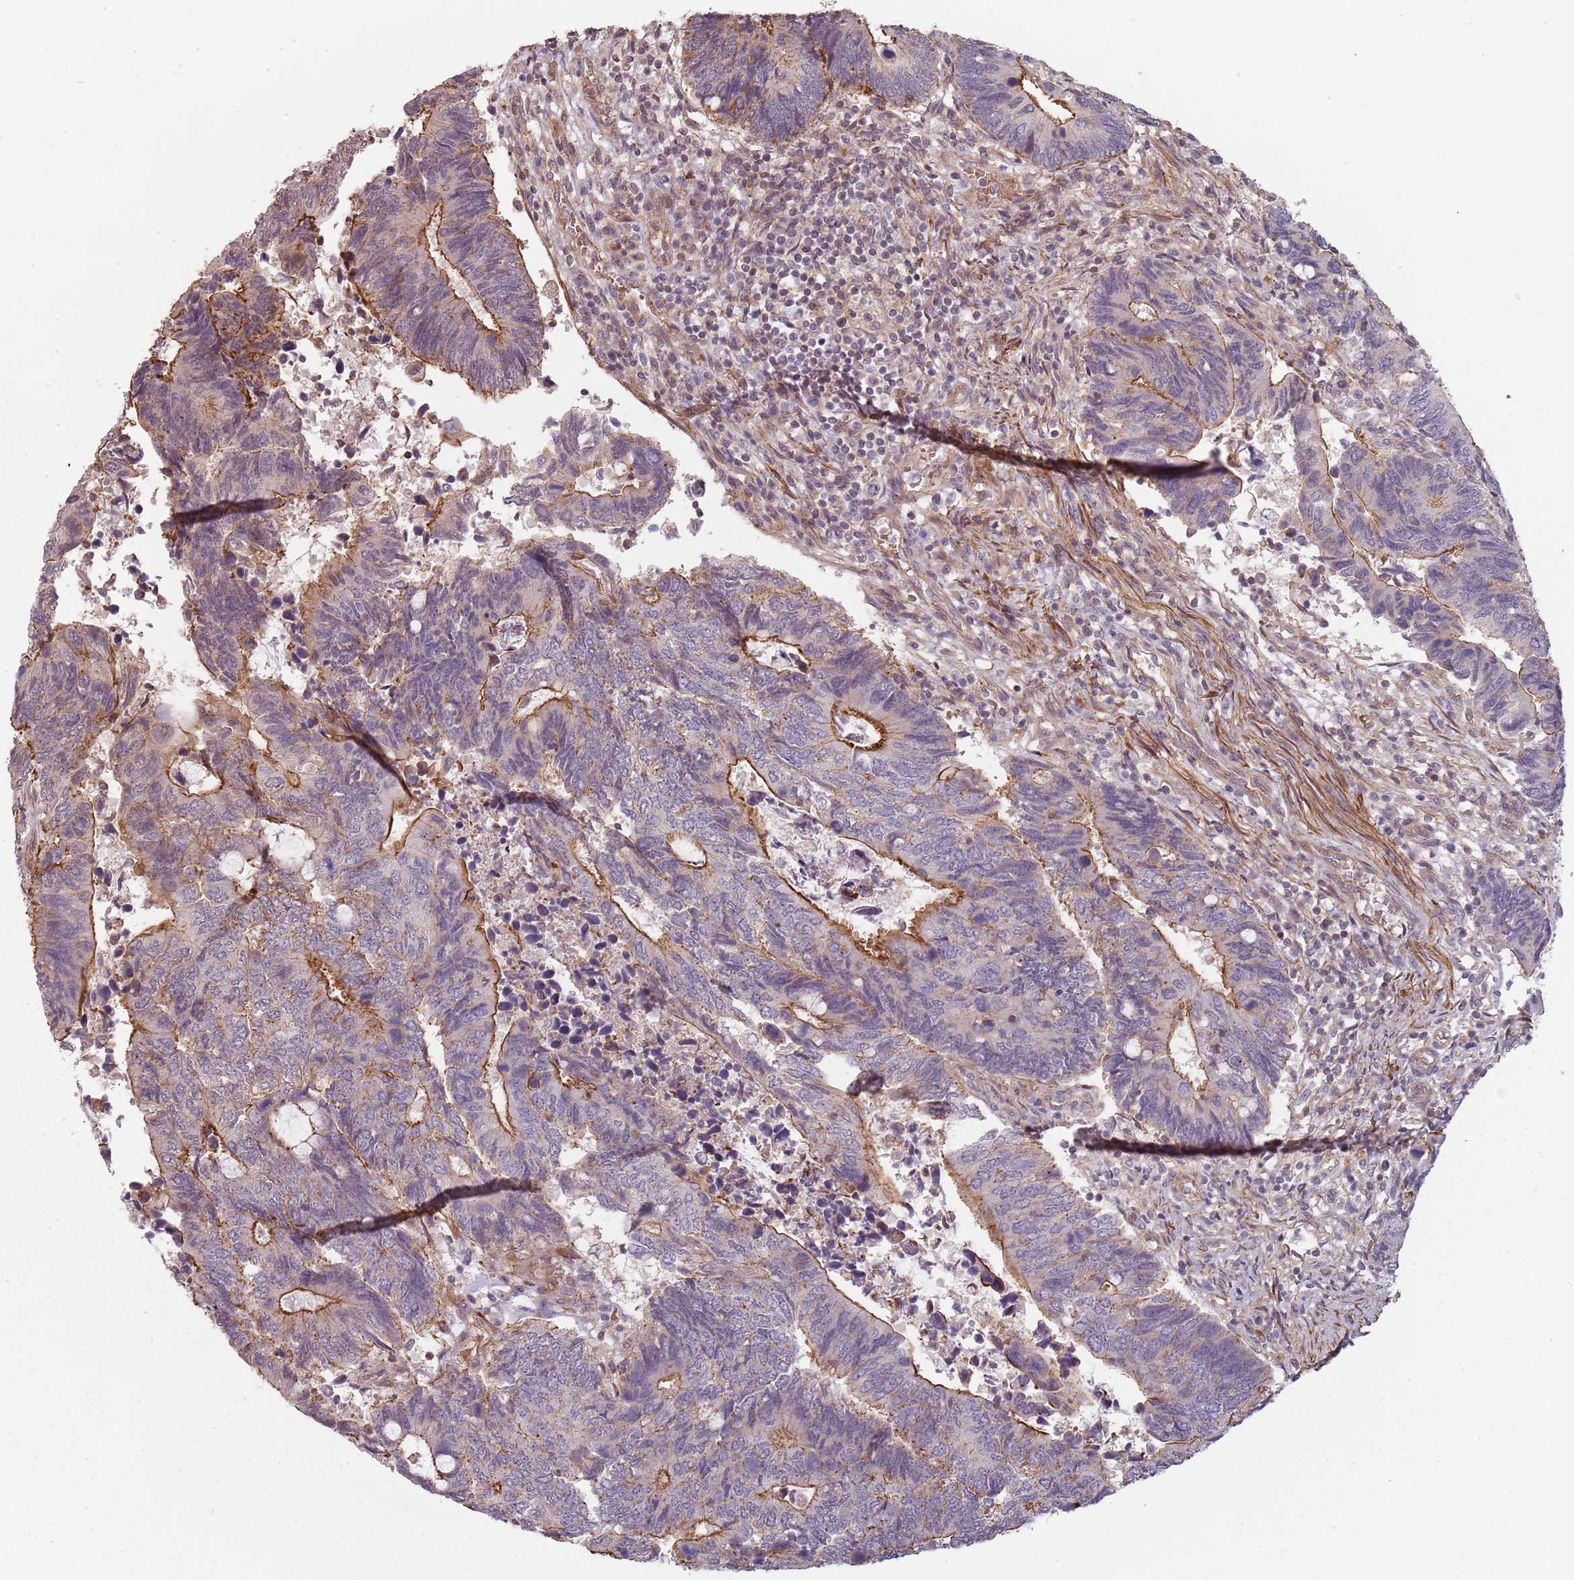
{"staining": {"intensity": "moderate", "quantity": "25%-75%", "location": "cytoplasmic/membranous"}, "tissue": "colorectal cancer", "cell_type": "Tumor cells", "image_type": "cancer", "snomed": [{"axis": "morphology", "description": "Adenocarcinoma, NOS"}, {"axis": "topography", "description": "Colon"}], "caption": "Human colorectal adenocarcinoma stained for a protein (brown) exhibits moderate cytoplasmic/membranous positive staining in approximately 25%-75% of tumor cells.", "gene": "PPP1R14C", "patient": {"sex": "male", "age": 87}}